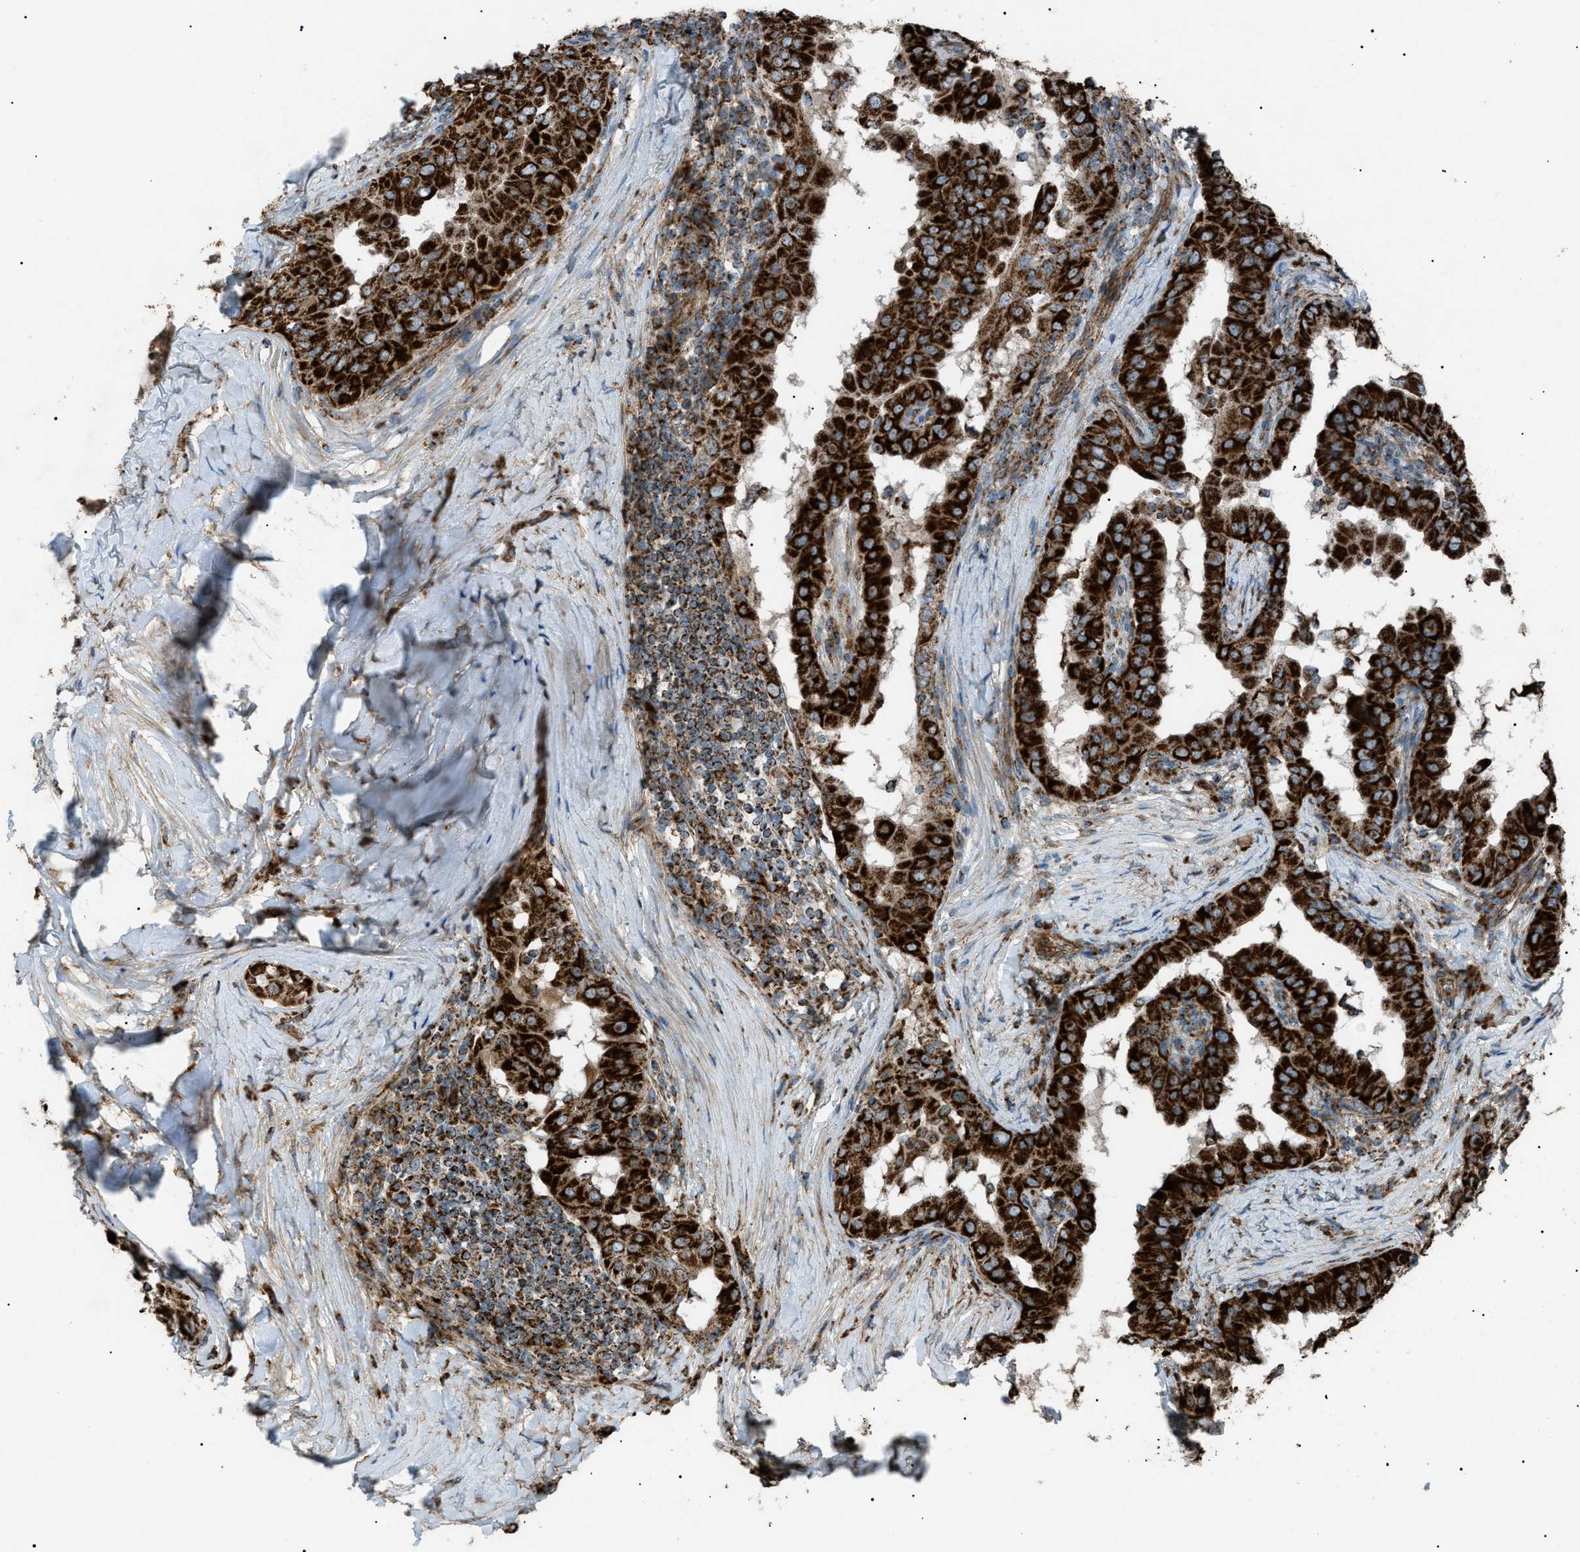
{"staining": {"intensity": "strong", "quantity": ">75%", "location": "cytoplasmic/membranous"}, "tissue": "thyroid cancer", "cell_type": "Tumor cells", "image_type": "cancer", "snomed": [{"axis": "morphology", "description": "Papillary adenocarcinoma, NOS"}, {"axis": "topography", "description": "Thyroid gland"}], "caption": "Papillary adenocarcinoma (thyroid) was stained to show a protein in brown. There is high levels of strong cytoplasmic/membranous positivity in about >75% of tumor cells. (DAB (3,3'-diaminobenzidine) = brown stain, brightfield microscopy at high magnification).", "gene": "C1GALT1C1", "patient": {"sex": "male", "age": 33}}